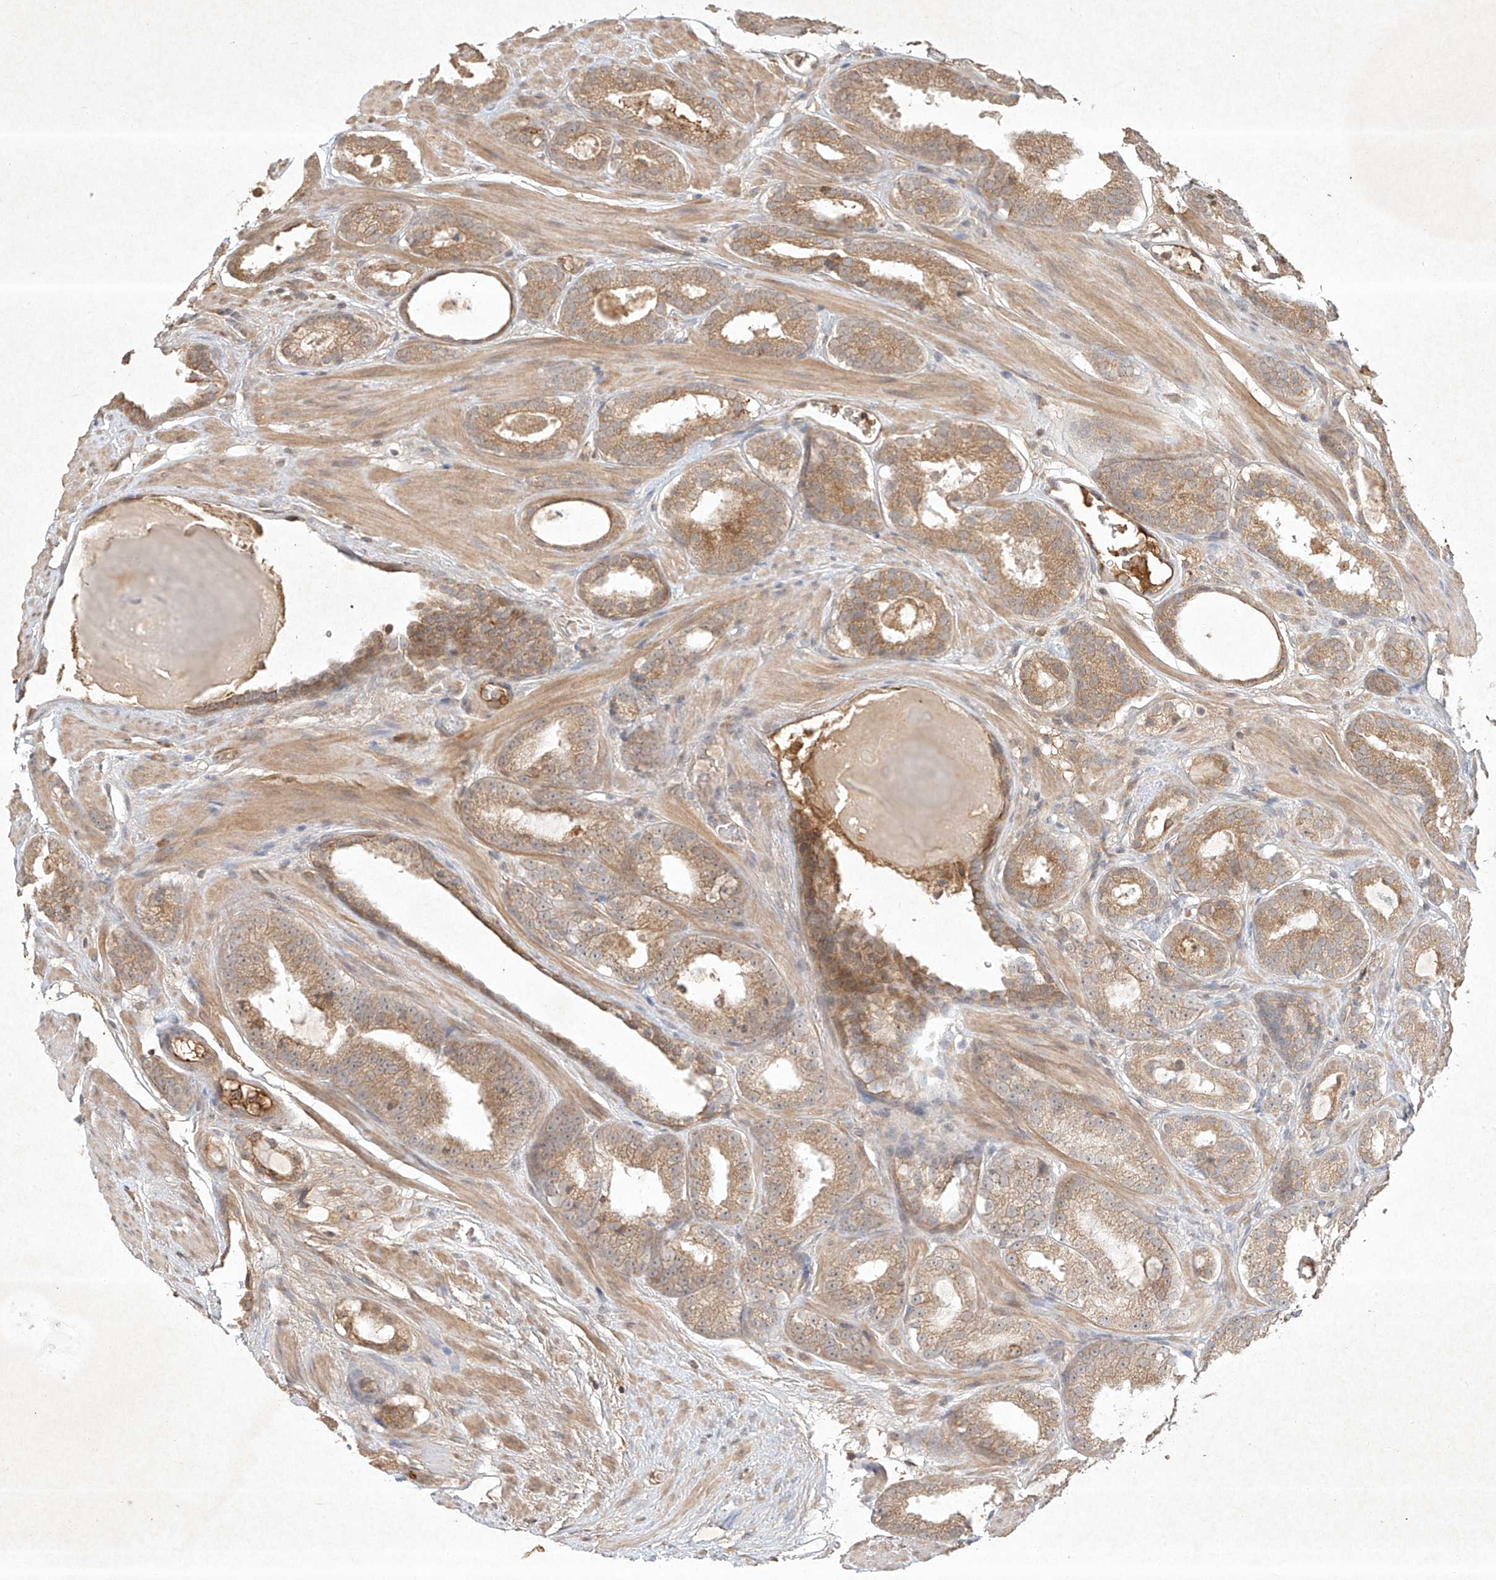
{"staining": {"intensity": "moderate", "quantity": ">75%", "location": "cytoplasmic/membranous"}, "tissue": "prostate cancer", "cell_type": "Tumor cells", "image_type": "cancer", "snomed": [{"axis": "morphology", "description": "Adenocarcinoma, Low grade"}, {"axis": "topography", "description": "Prostate"}], "caption": "A brown stain highlights moderate cytoplasmic/membranous staining of a protein in human prostate cancer tumor cells.", "gene": "BTRC", "patient": {"sex": "male", "age": 69}}